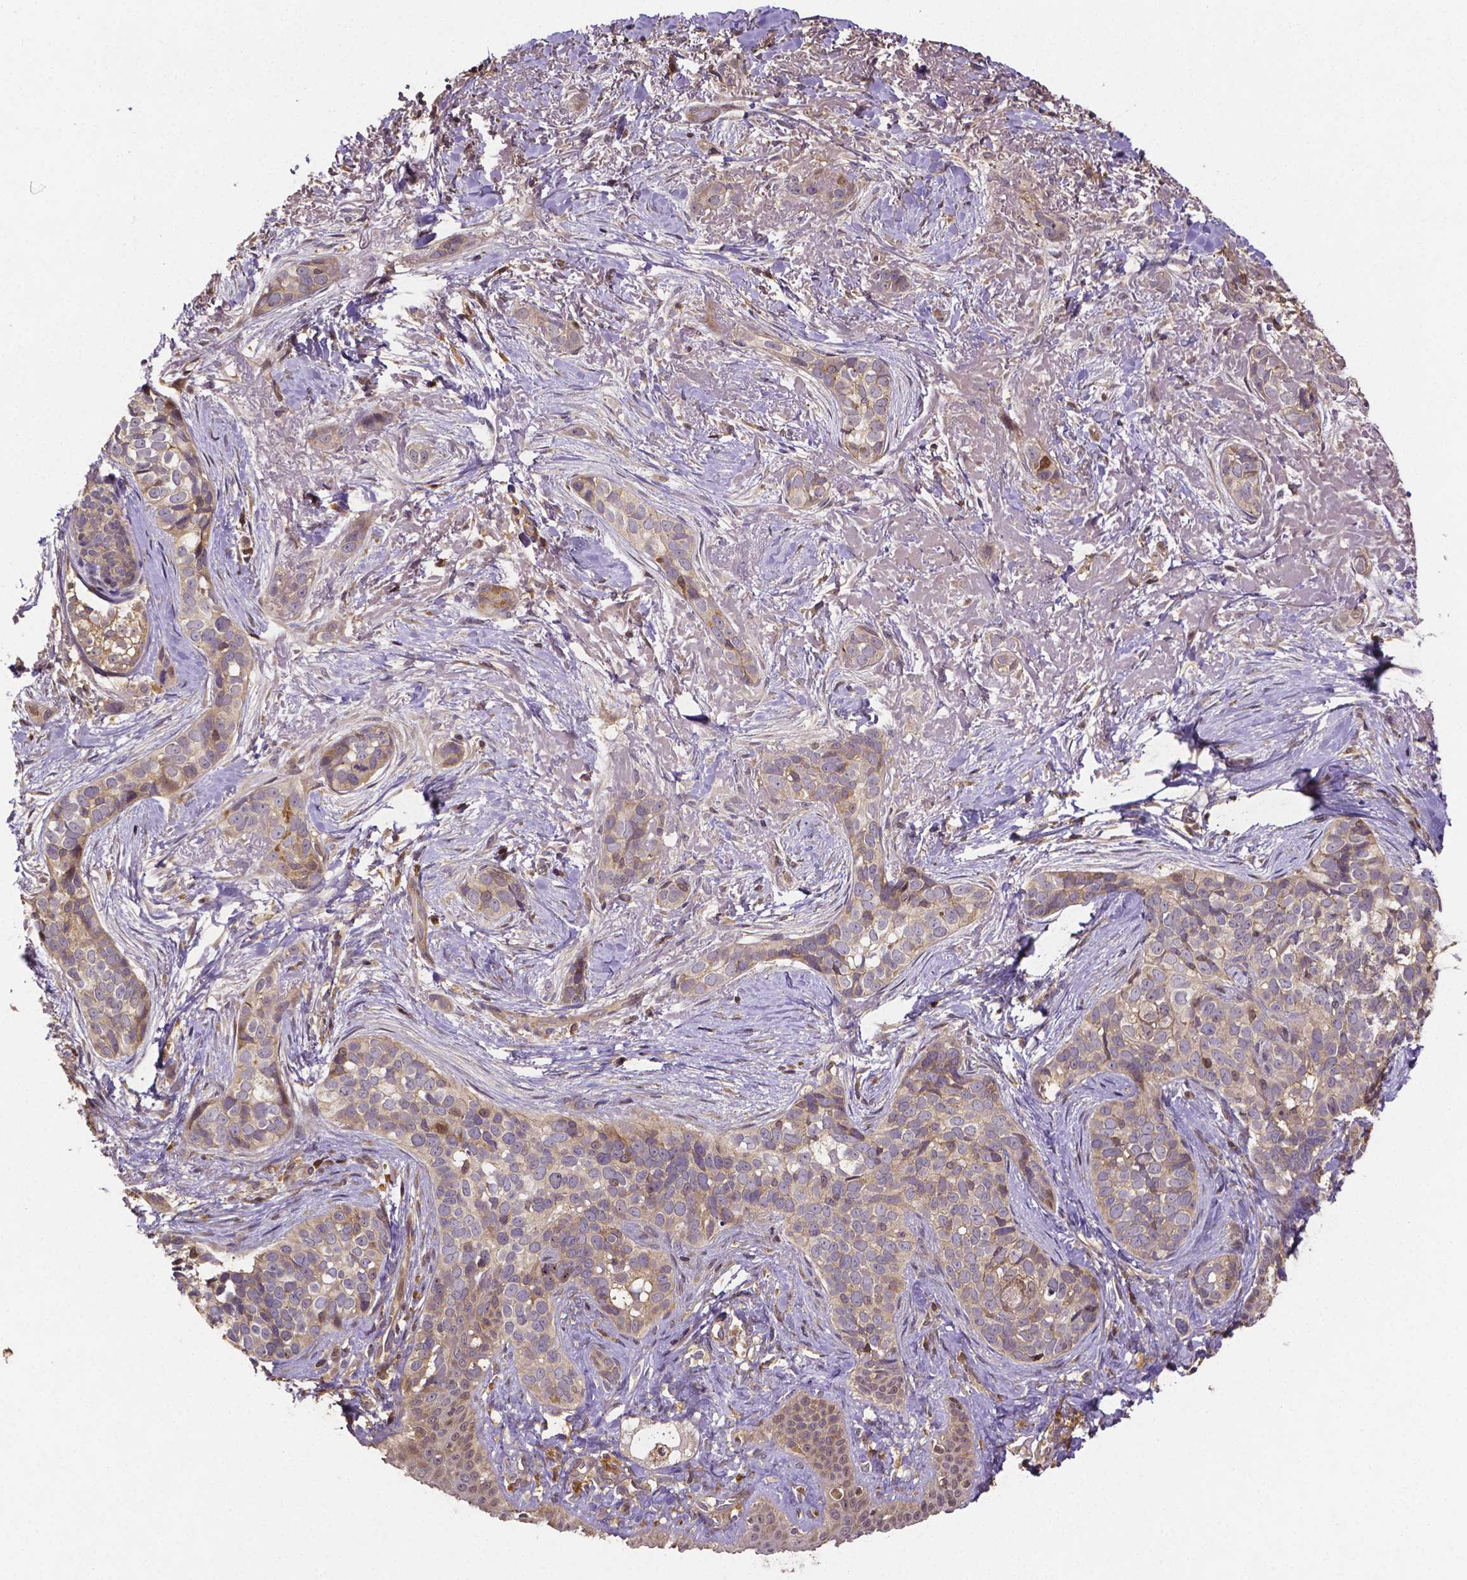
{"staining": {"intensity": "weak", "quantity": ">75%", "location": "cytoplasmic/membranous"}, "tissue": "skin cancer", "cell_type": "Tumor cells", "image_type": "cancer", "snomed": [{"axis": "morphology", "description": "Basal cell carcinoma"}, {"axis": "topography", "description": "Skin"}], "caption": "This photomicrograph reveals skin cancer stained with IHC to label a protein in brown. The cytoplasmic/membranous of tumor cells show weak positivity for the protein. Nuclei are counter-stained blue.", "gene": "RNF123", "patient": {"sex": "male", "age": 87}}